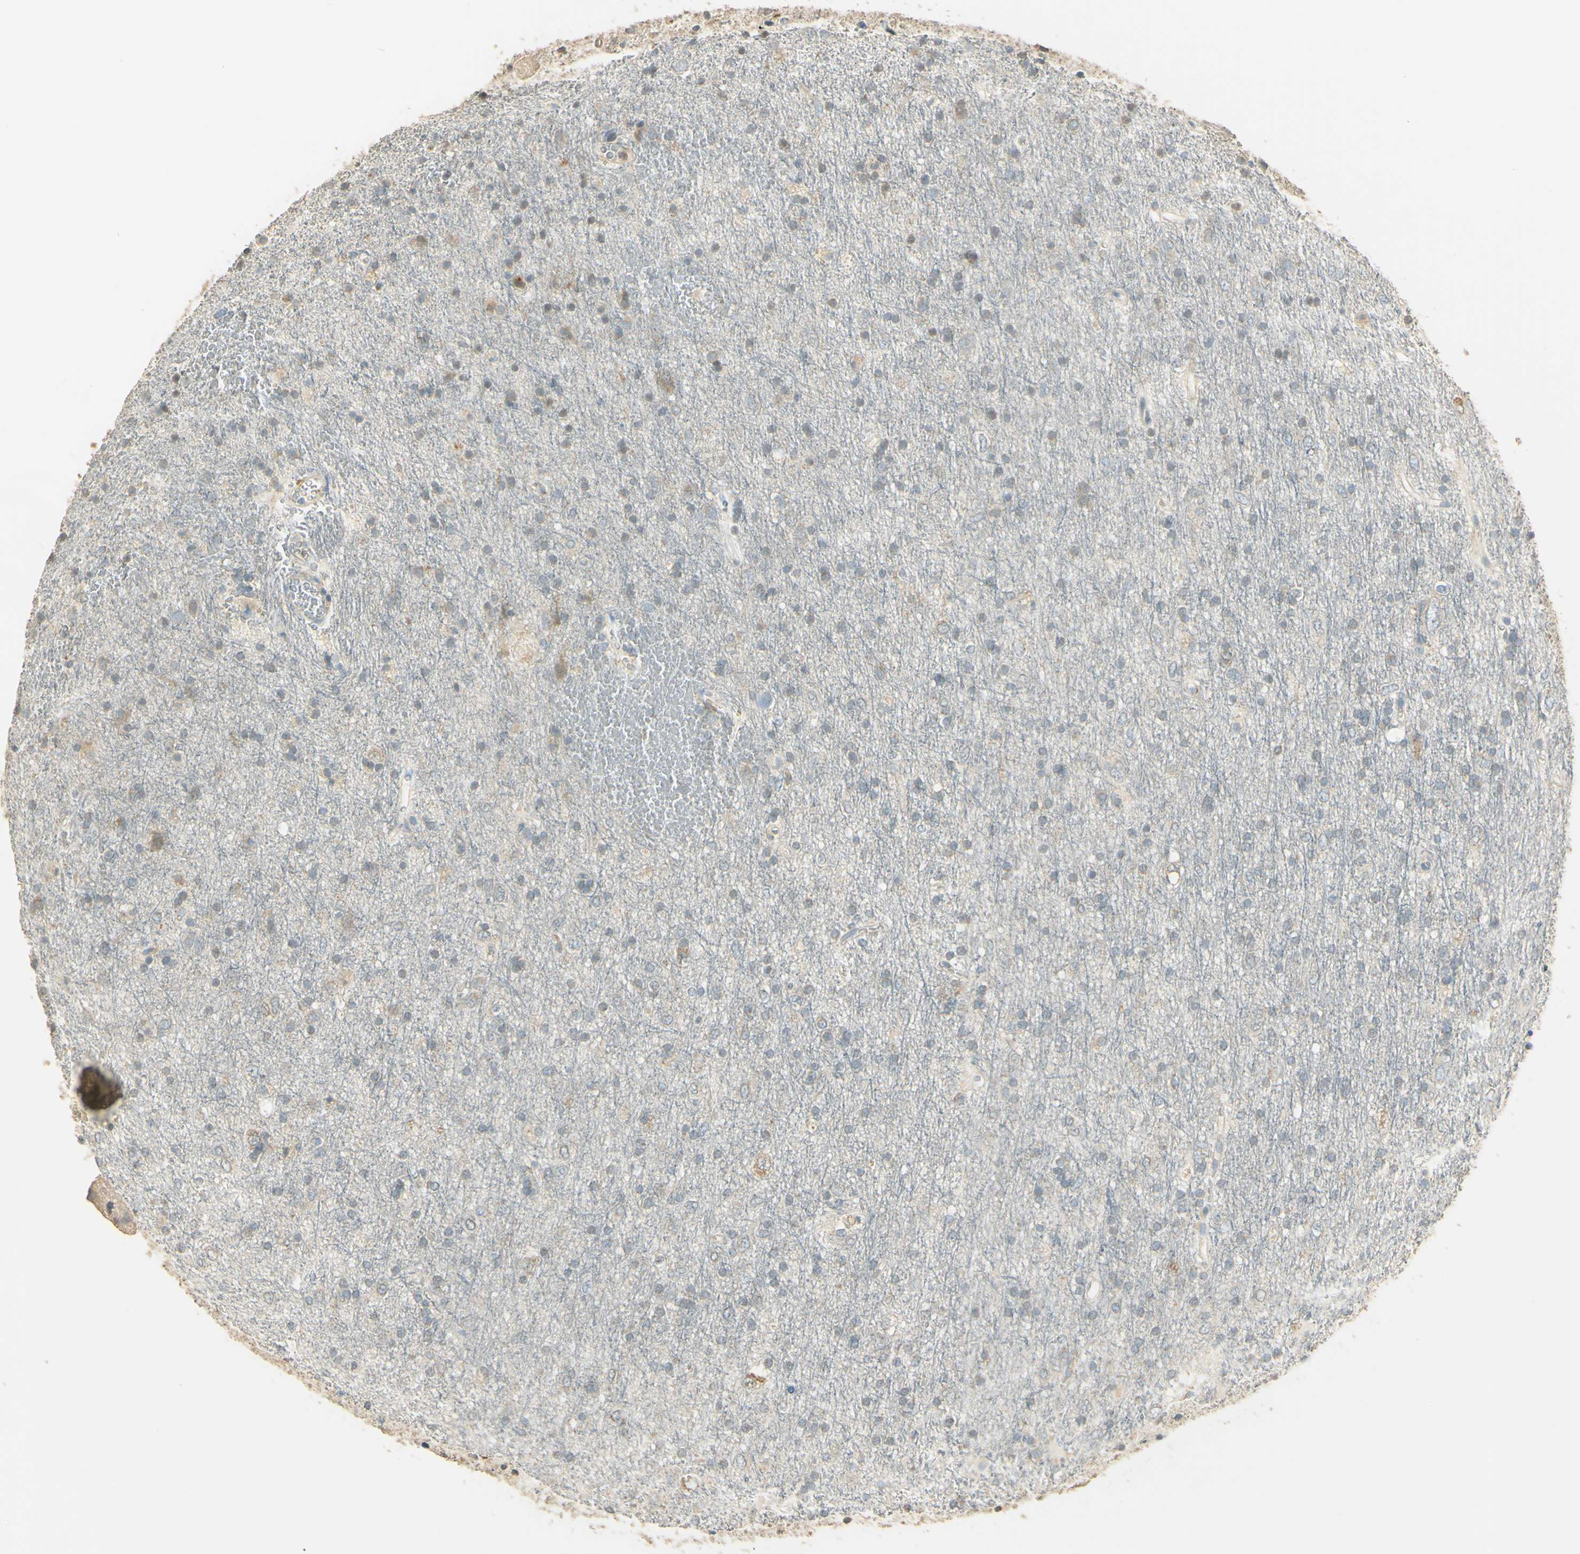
{"staining": {"intensity": "negative", "quantity": "none", "location": "none"}, "tissue": "glioma", "cell_type": "Tumor cells", "image_type": "cancer", "snomed": [{"axis": "morphology", "description": "Glioma, malignant, Low grade"}, {"axis": "topography", "description": "Brain"}], "caption": "DAB (3,3'-diaminobenzidine) immunohistochemical staining of human malignant glioma (low-grade) reveals no significant positivity in tumor cells. (DAB (3,3'-diaminobenzidine) immunohistochemistry, high magnification).", "gene": "UXS1", "patient": {"sex": "male", "age": 77}}